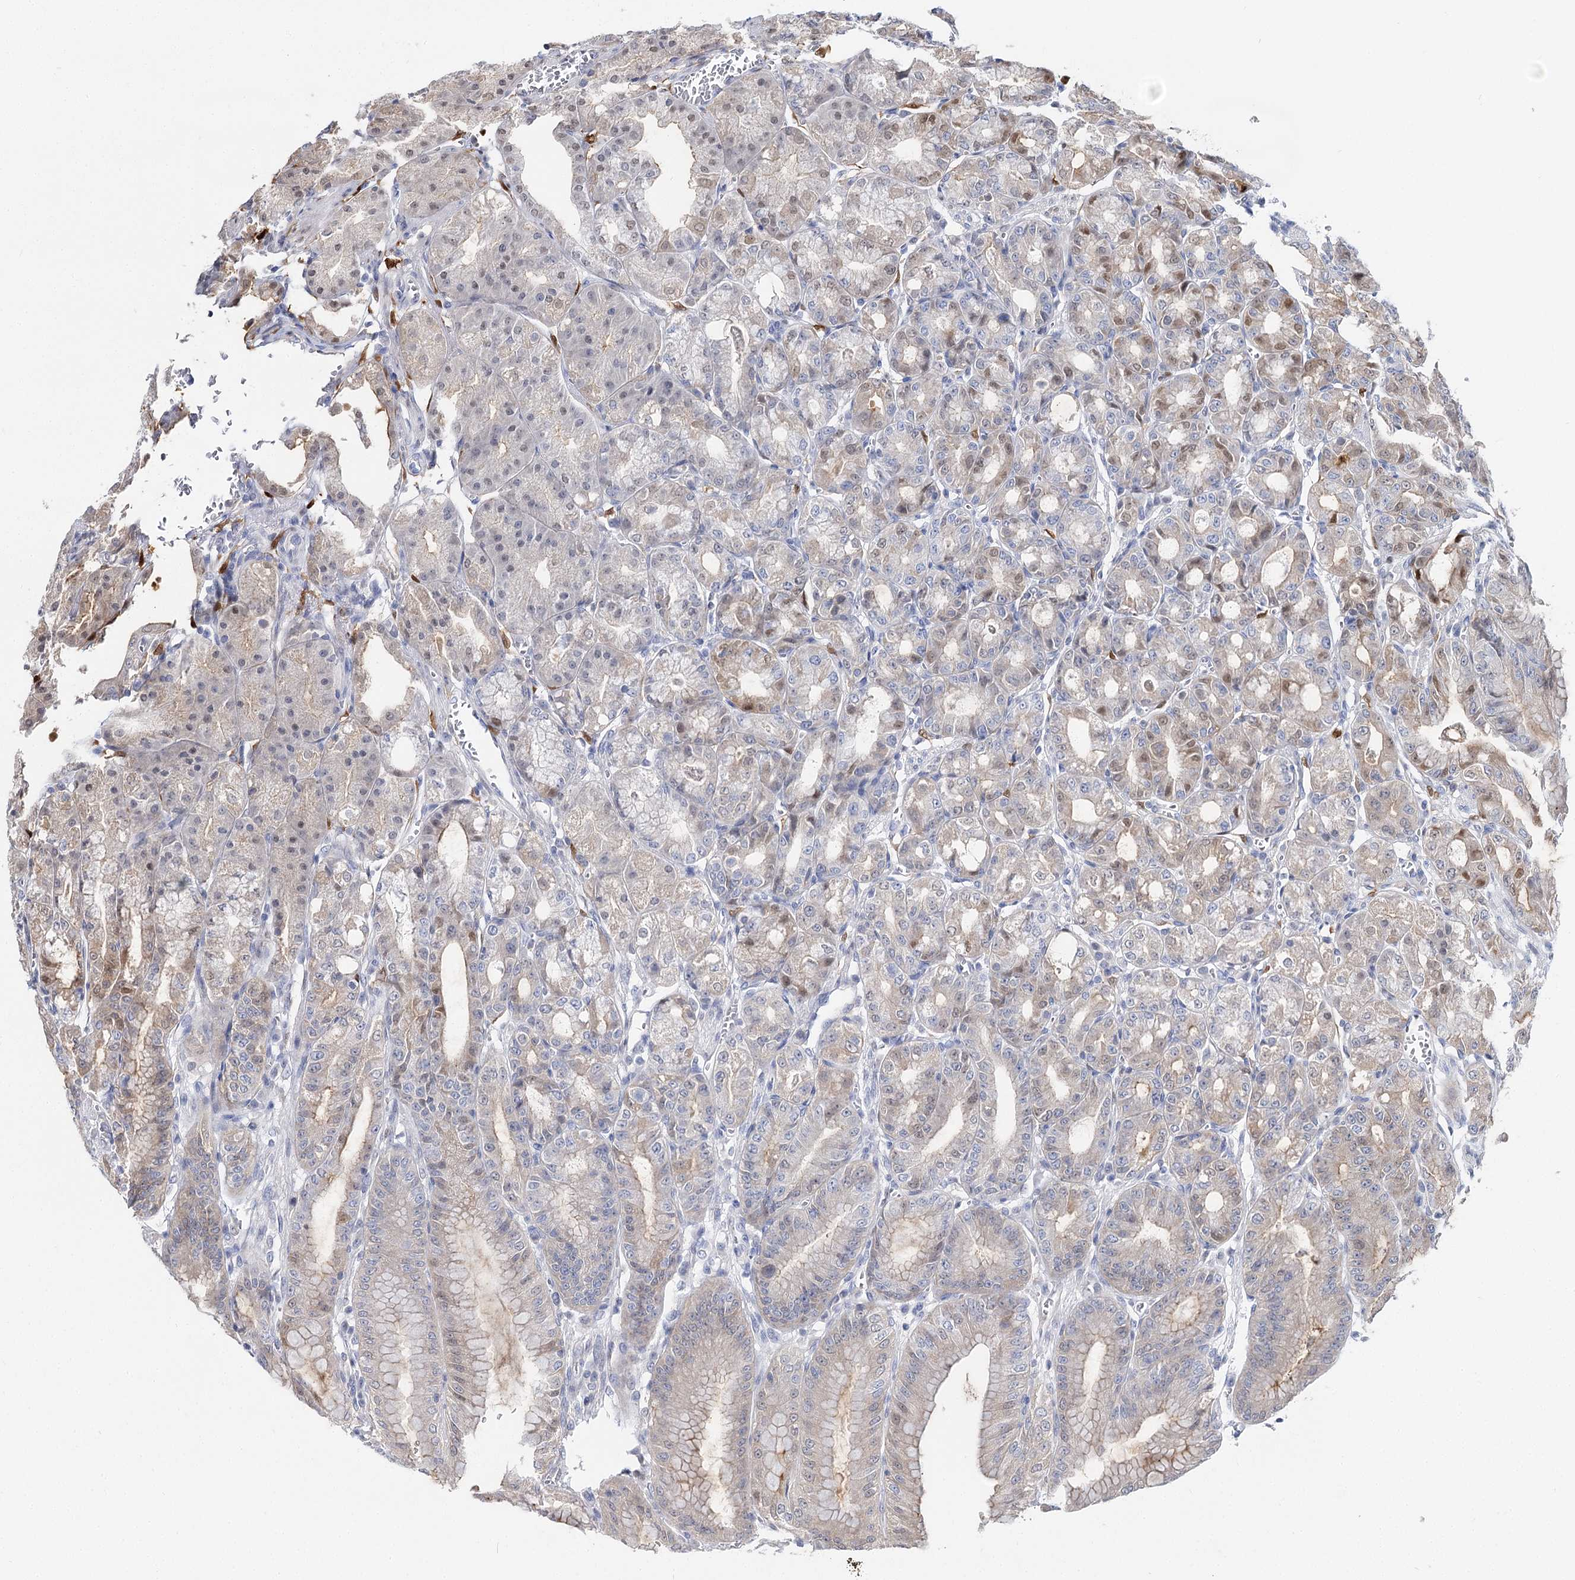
{"staining": {"intensity": "weak", "quantity": "<25%", "location": "nuclear"}, "tissue": "stomach", "cell_type": "Glandular cells", "image_type": "normal", "snomed": [{"axis": "morphology", "description": "Normal tissue, NOS"}, {"axis": "topography", "description": "Stomach, lower"}], "caption": "IHC photomicrograph of unremarkable stomach: human stomach stained with DAB (3,3'-diaminobenzidine) reveals no significant protein staining in glandular cells. (DAB (3,3'-diaminobenzidine) immunohistochemistry, high magnification).", "gene": "UGP2", "patient": {"sex": "male", "age": 71}}